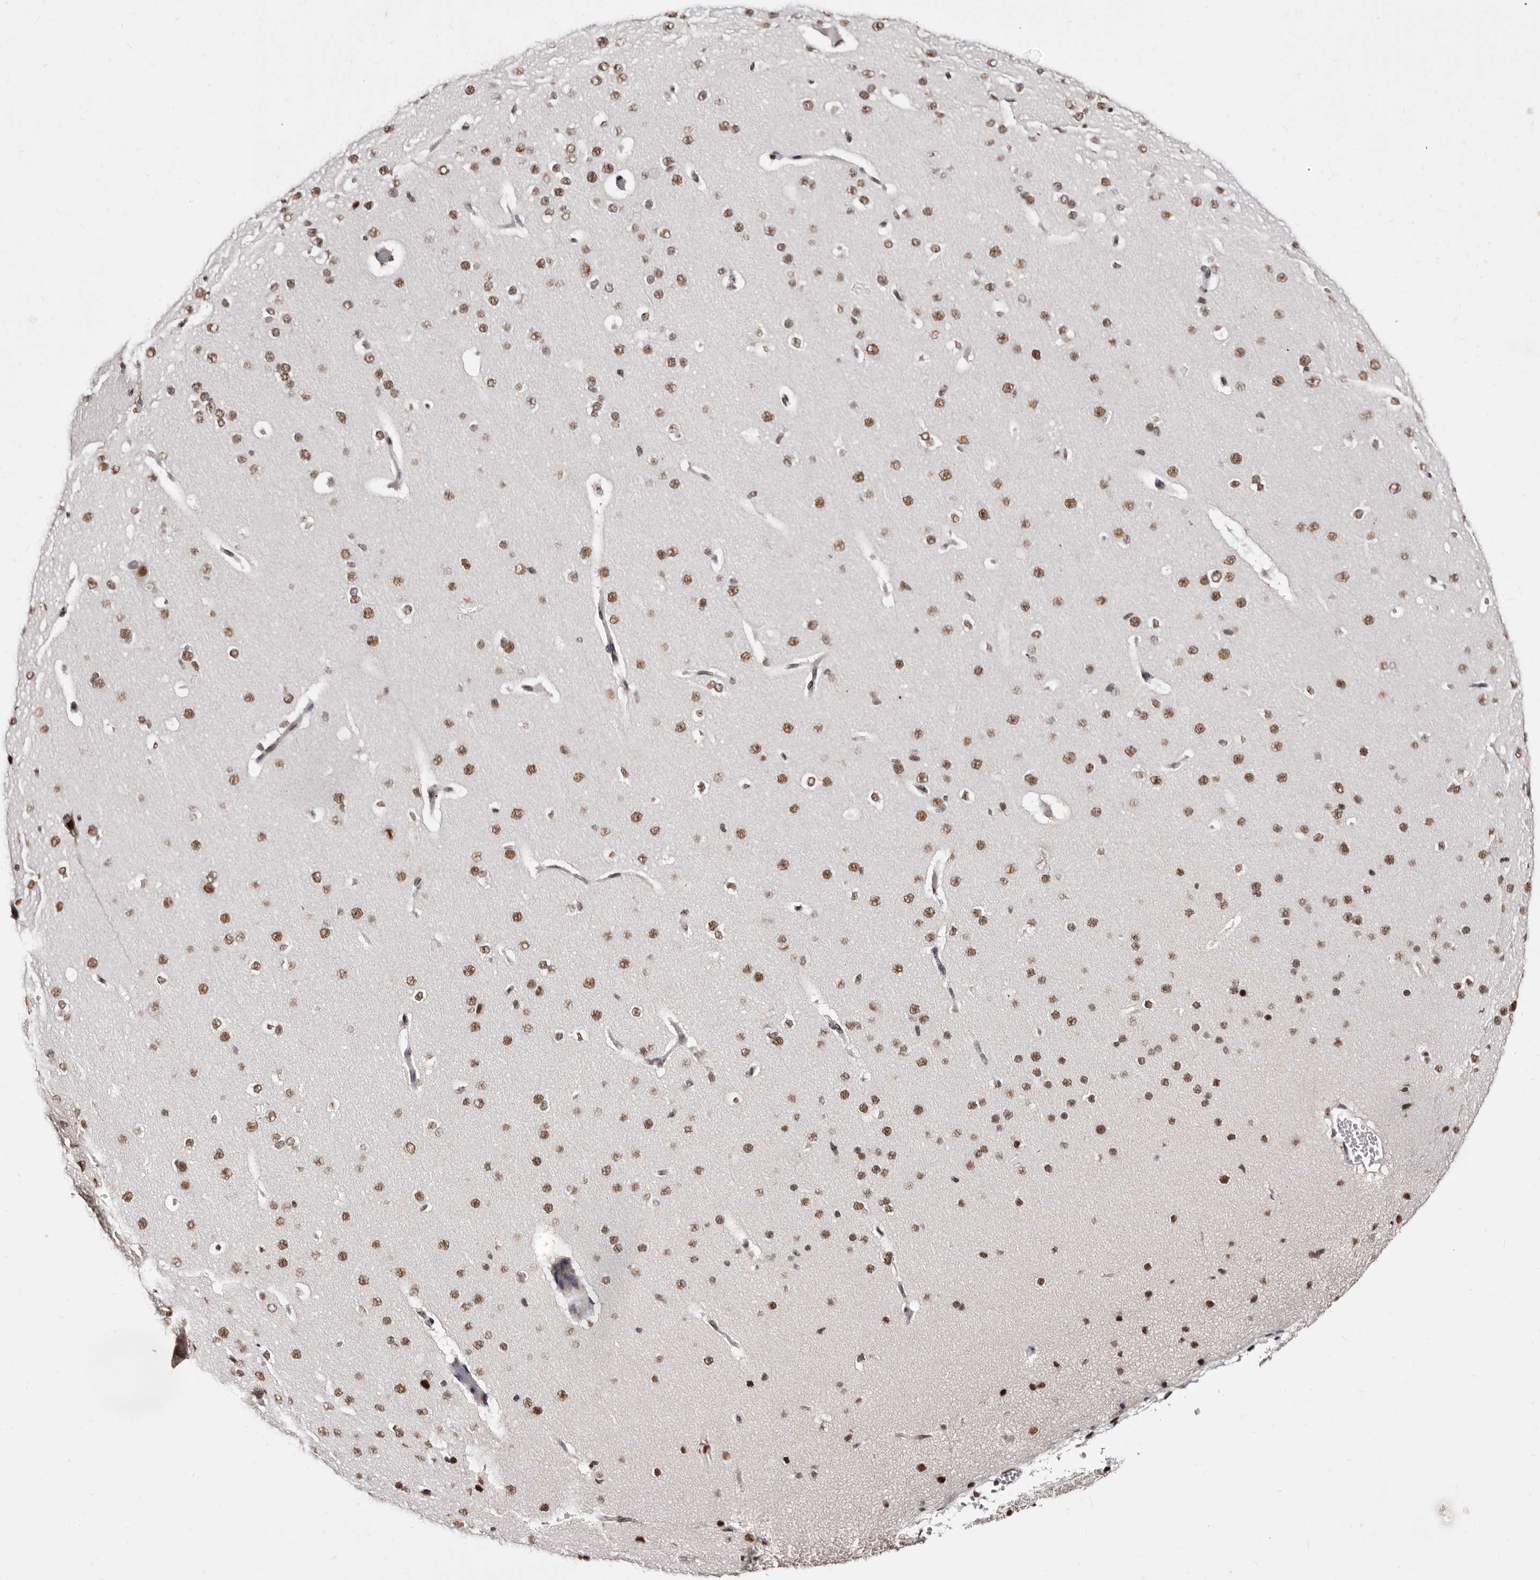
{"staining": {"intensity": "negative", "quantity": "none", "location": "none"}, "tissue": "cerebral cortex", "cell_type": "Endothelial cells", "image_type": "normal", "snomed": [{"axis": "morphology", "description": "Normal tissue, NOS"}, {"axis": "morphology", "description": "Developmental malformation"}, {"axis": "topography", "description": "Cerebral cortex"}], "caption": "Protein analysis of unremarkable cerebral cortex exhibits no significant staining in endothelial cells.", "gene": "ANAPC11", "patient": {"sex": "female", "age": 30}}